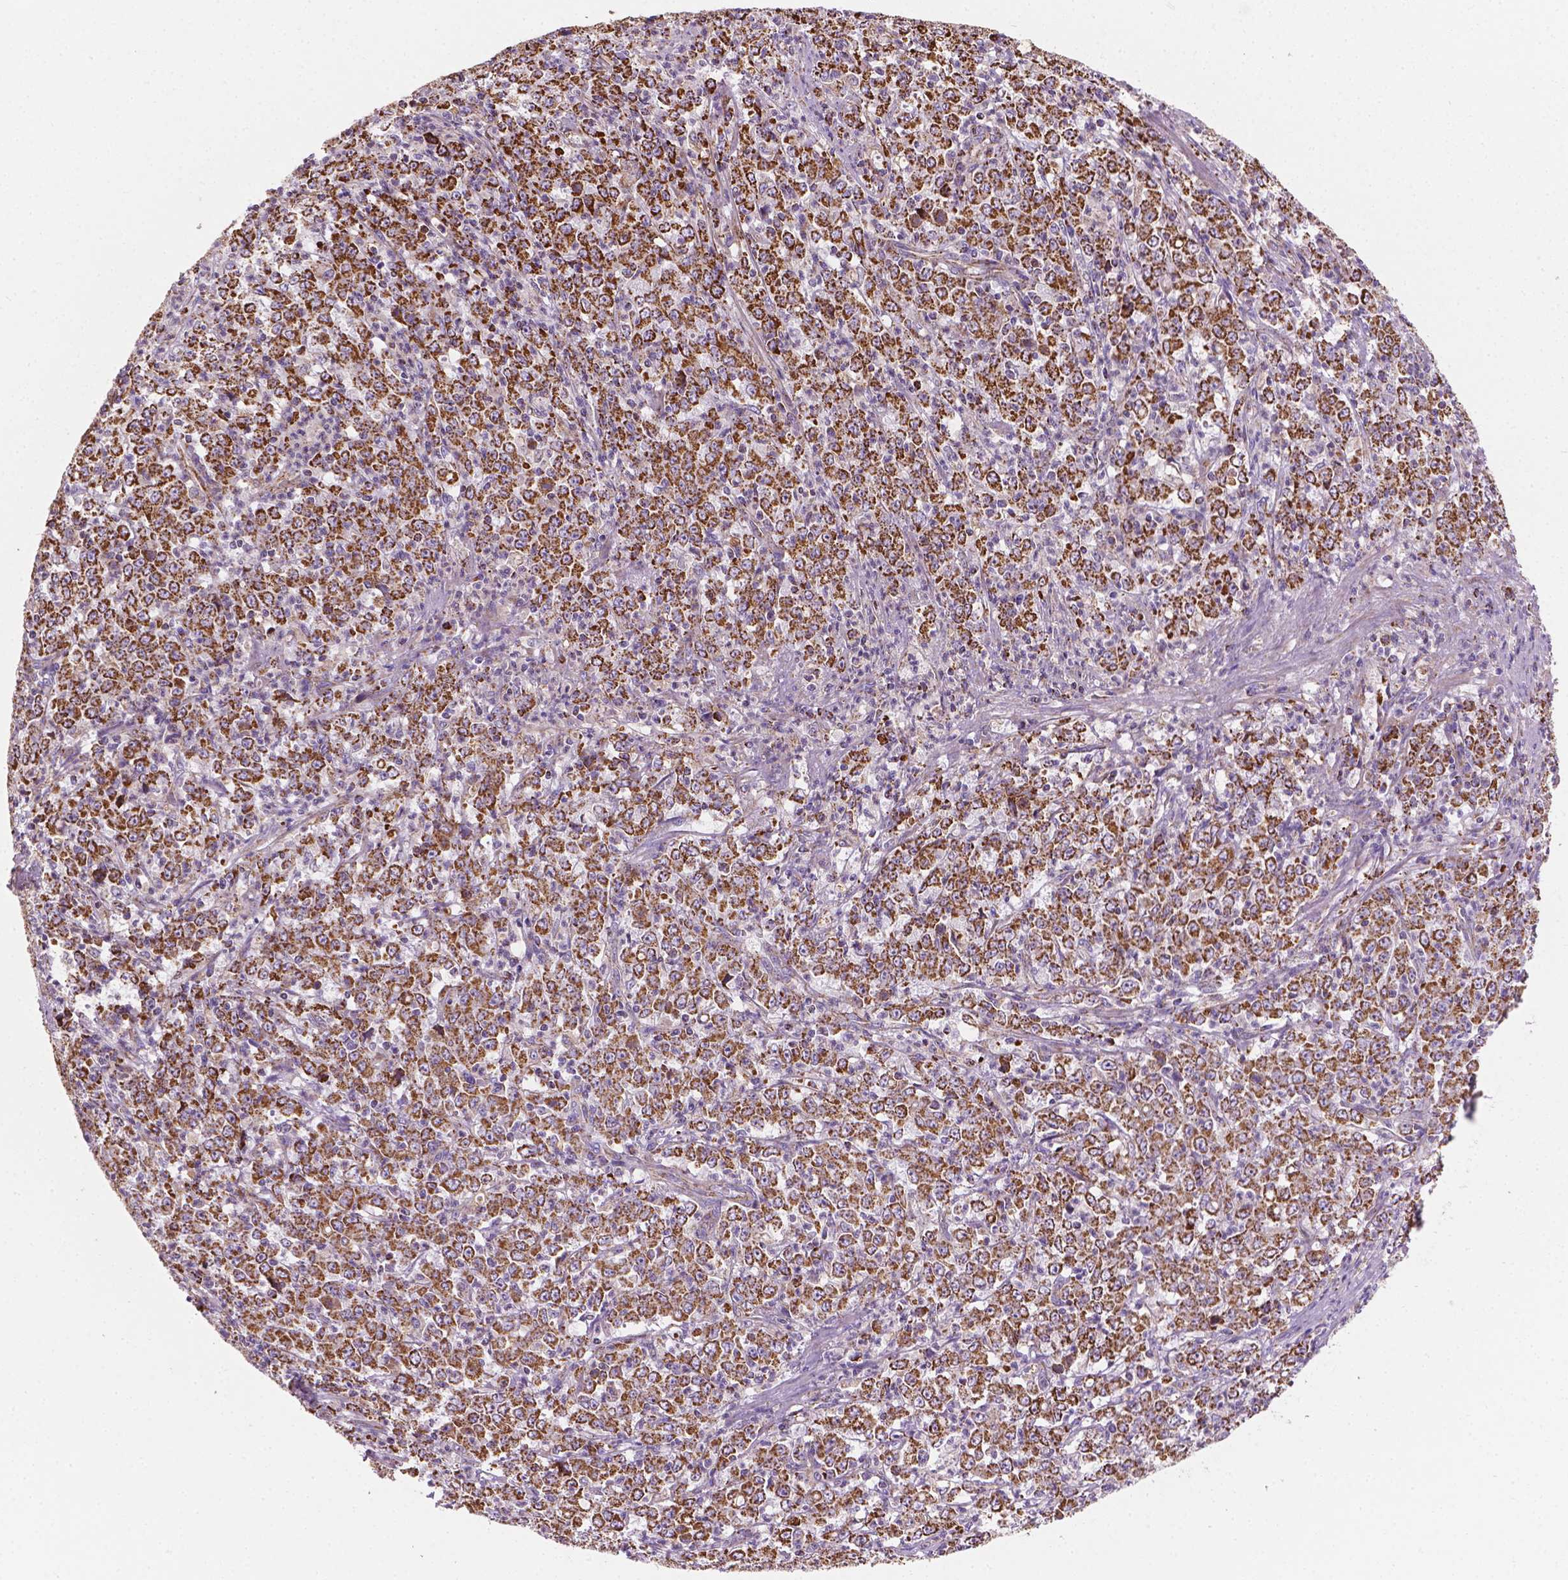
{"staining": {"intensity": "strong", "quantity": ">75%", "location": "cytoplasmic/membranous"}, "tissue": "stomach cancer", "cell_type": "Tumor cells", "image_type": "cancer", "snomed": [{"axis": "morphology", "description": "Adenocarcinoma, NOS"}, {"axis": "topography", "description": "Stomach, lower"}], "caption": "High-power microscopy captured an immunohistochemistry histopathology image of stomach cancer, revealing strong cytoplasmic/membranous staining in about >75% of tumor cells. (DAB (3,3'-diaminobenzidine) IHC with brightfield microscopy, high magnification).", "gene": "PIBF1", "patient": {"sex": "female", "age": 71}}